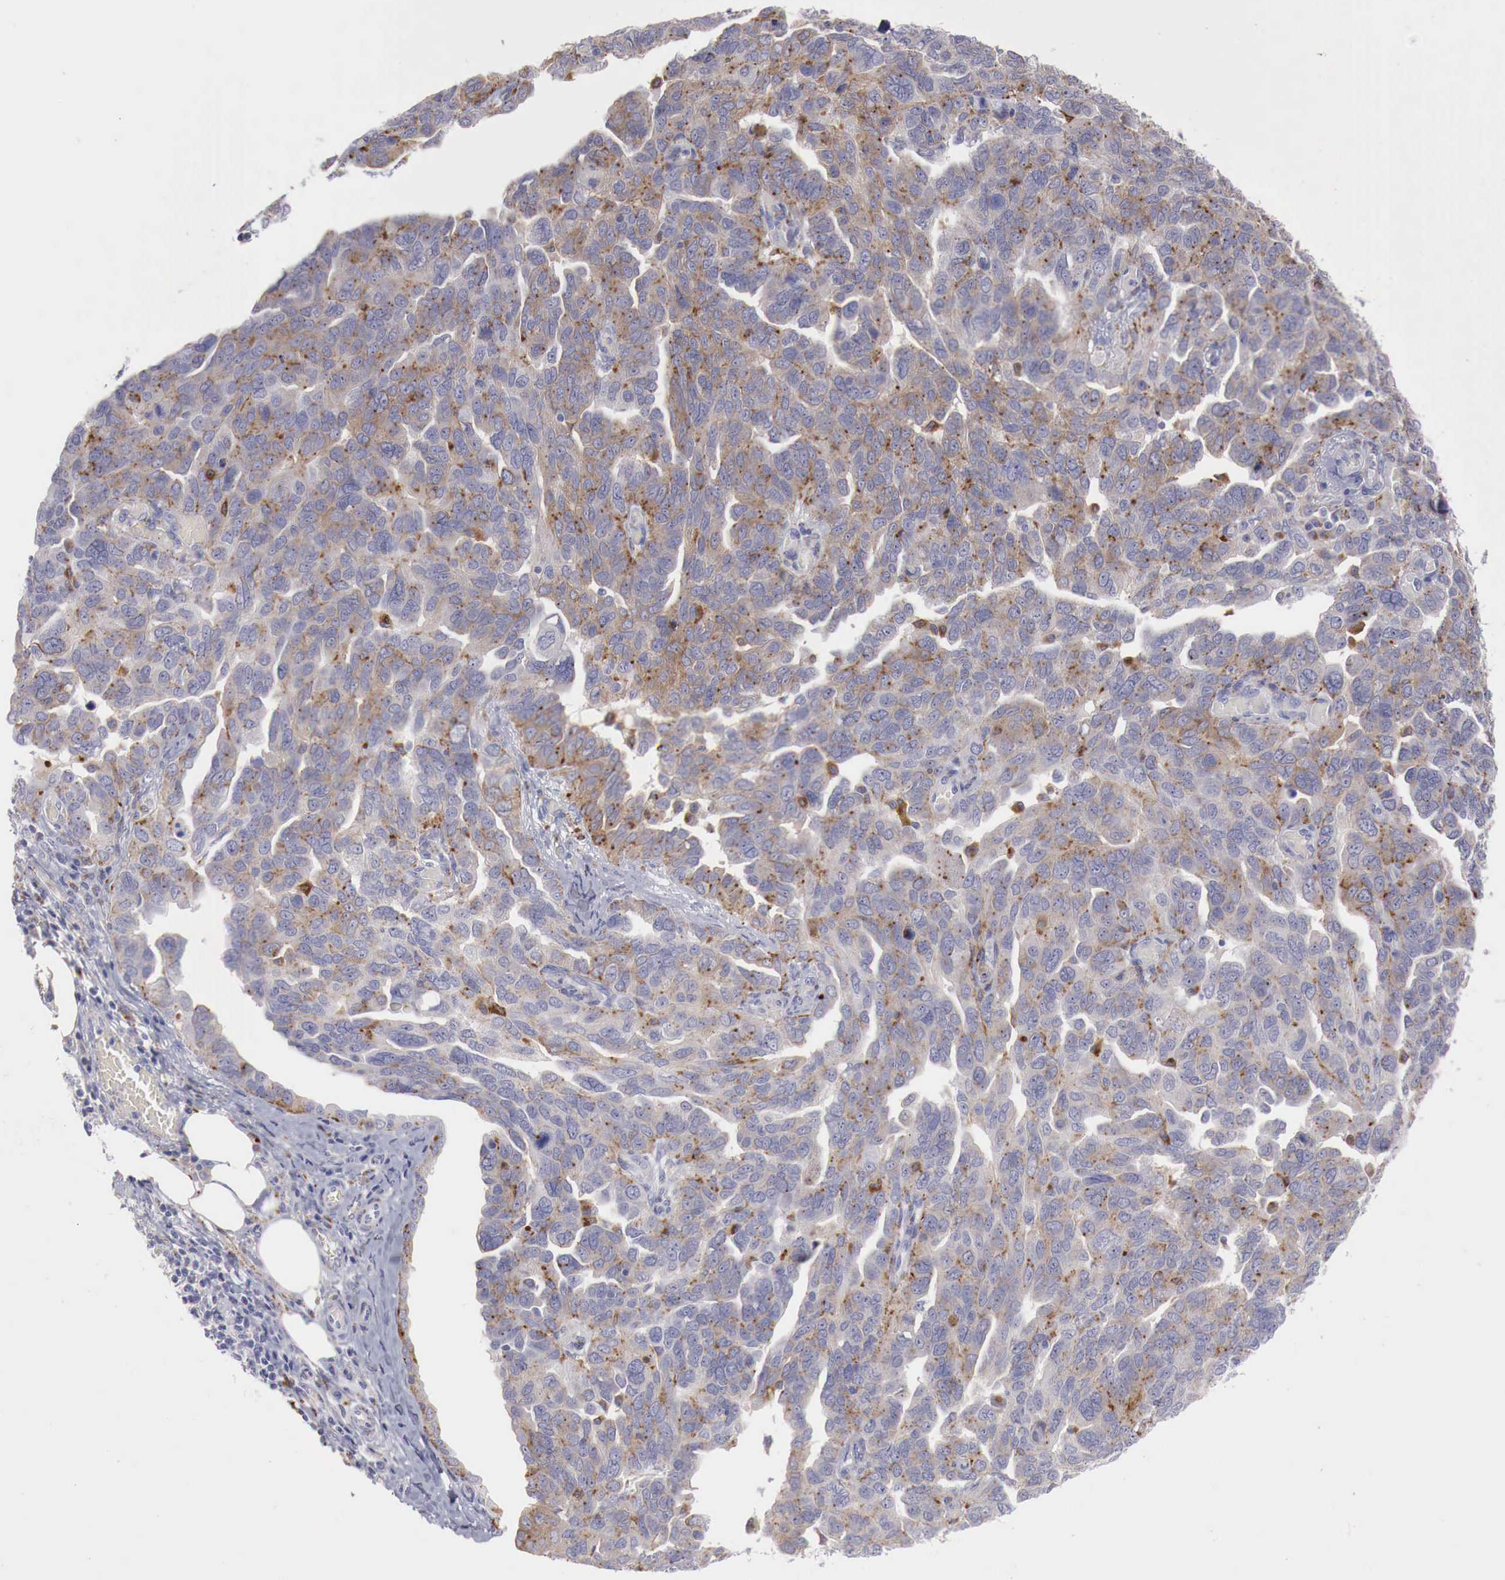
{"staining": {"intensity": "moderate", "quantity": ">75%", "location": "cytoplasmic/membranous"}, "tissue": "ovarian cancer", "cell_type": "Tumor cells", "image_type": "cancer", "snomed": [{"axis": "morphology", "description": "Cystadenocarcinoma, serous, NOS"}, {"axis": "topography", "description": "Ovary"}], "caption": "DAB (3,3'-diaminobenzidine) immunohistochemical staining of human ovarian serous cystadenocarcinoma reveals moderate cytoplasmic/membranous protein expression in about >75% of tumor cells.", "gene": "GLA", "patient": {"sex": "female", "age": 64}}